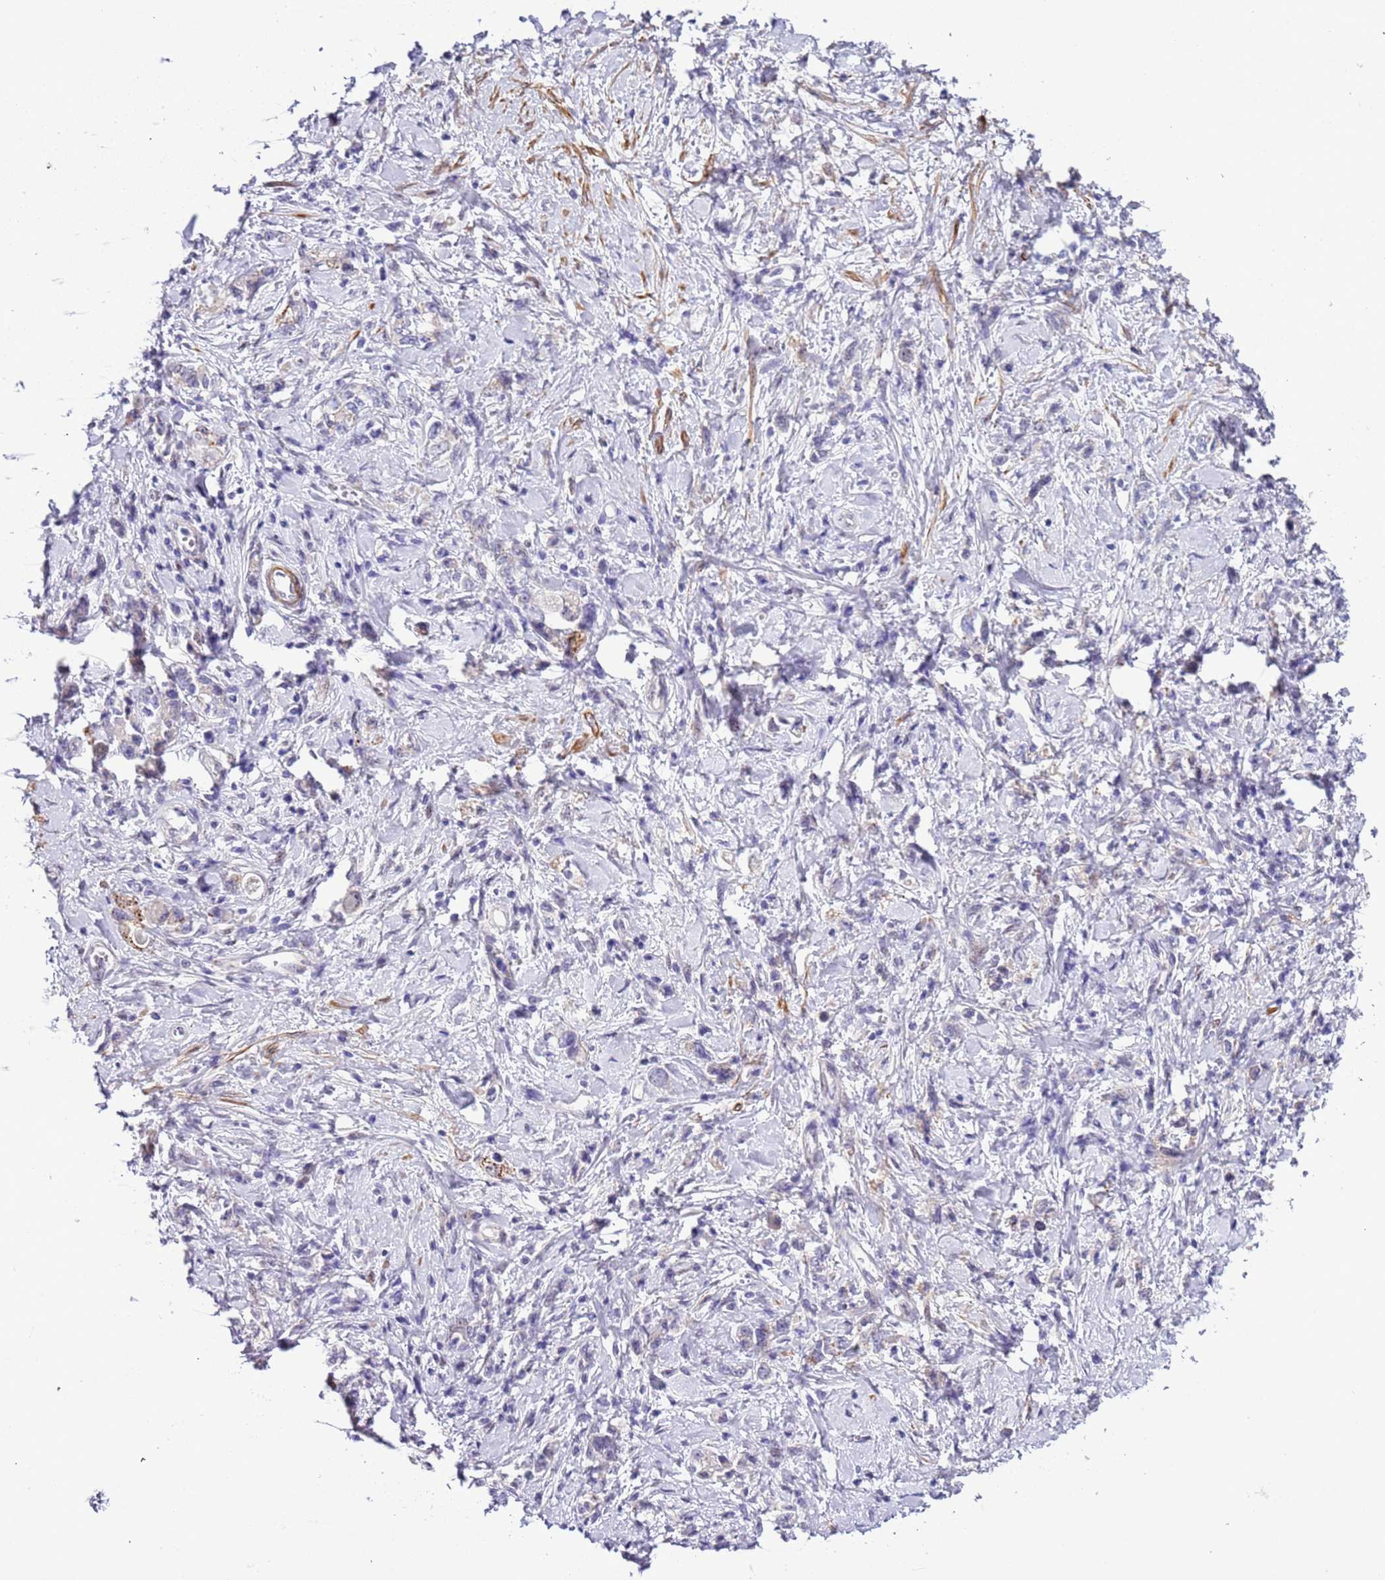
{"staining": {"intensity": "negative", "quantity": "none", "location": "none"}, "tissue": "stomach cancer", "cell_type": "Tumor cells", "image_type": "cancer", "snomed": [{"axis": "morphology", "description": "Adenocarcinoma, NOS"}, {"axis": "topography", "description": "Stomach"}], "caption": "Immunohistochemical staining of human stomach cancer (adenocarcinoma) exhibits no significant staining in tumor cells.", "gene": "PLEKHH1", "patient": {"sex": "female", "age": 76}}